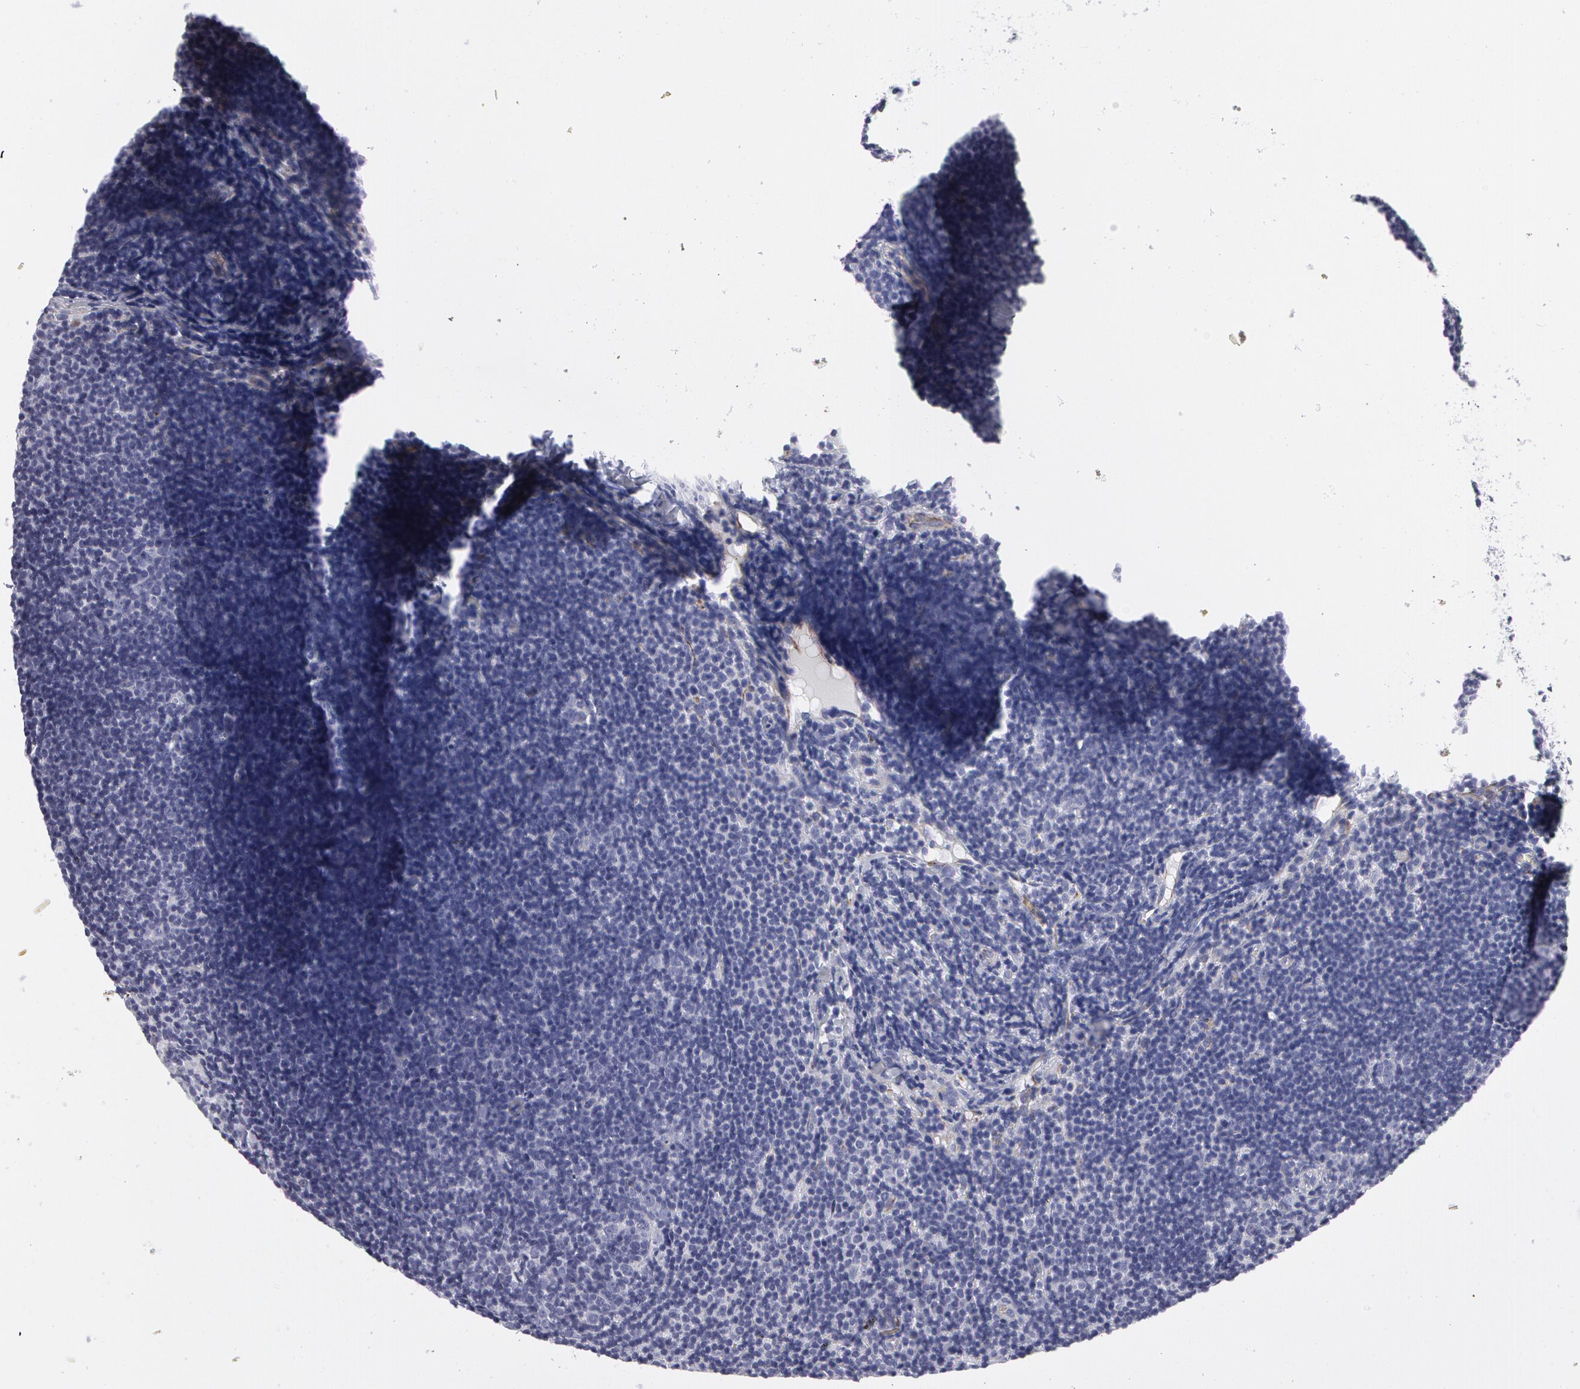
{"staining": {"intensity": "negative", "quantity": "none", "location": "none"}, "tissue": "lymphoma", "cell_type": "Tumor cells", "image_type": "cancer", "snomed": [{"axis": "morphology", "description": "Malignant lymphoma, non-Hodgkin's type, Low grade"}, {"axis": "topography", "description": "Lymph node"}], "caption": "Tumor cells show no significant protein positivity in lymphoma.", "gene": "SMC1B", "patient": {"sex": "male", "age": 49}}